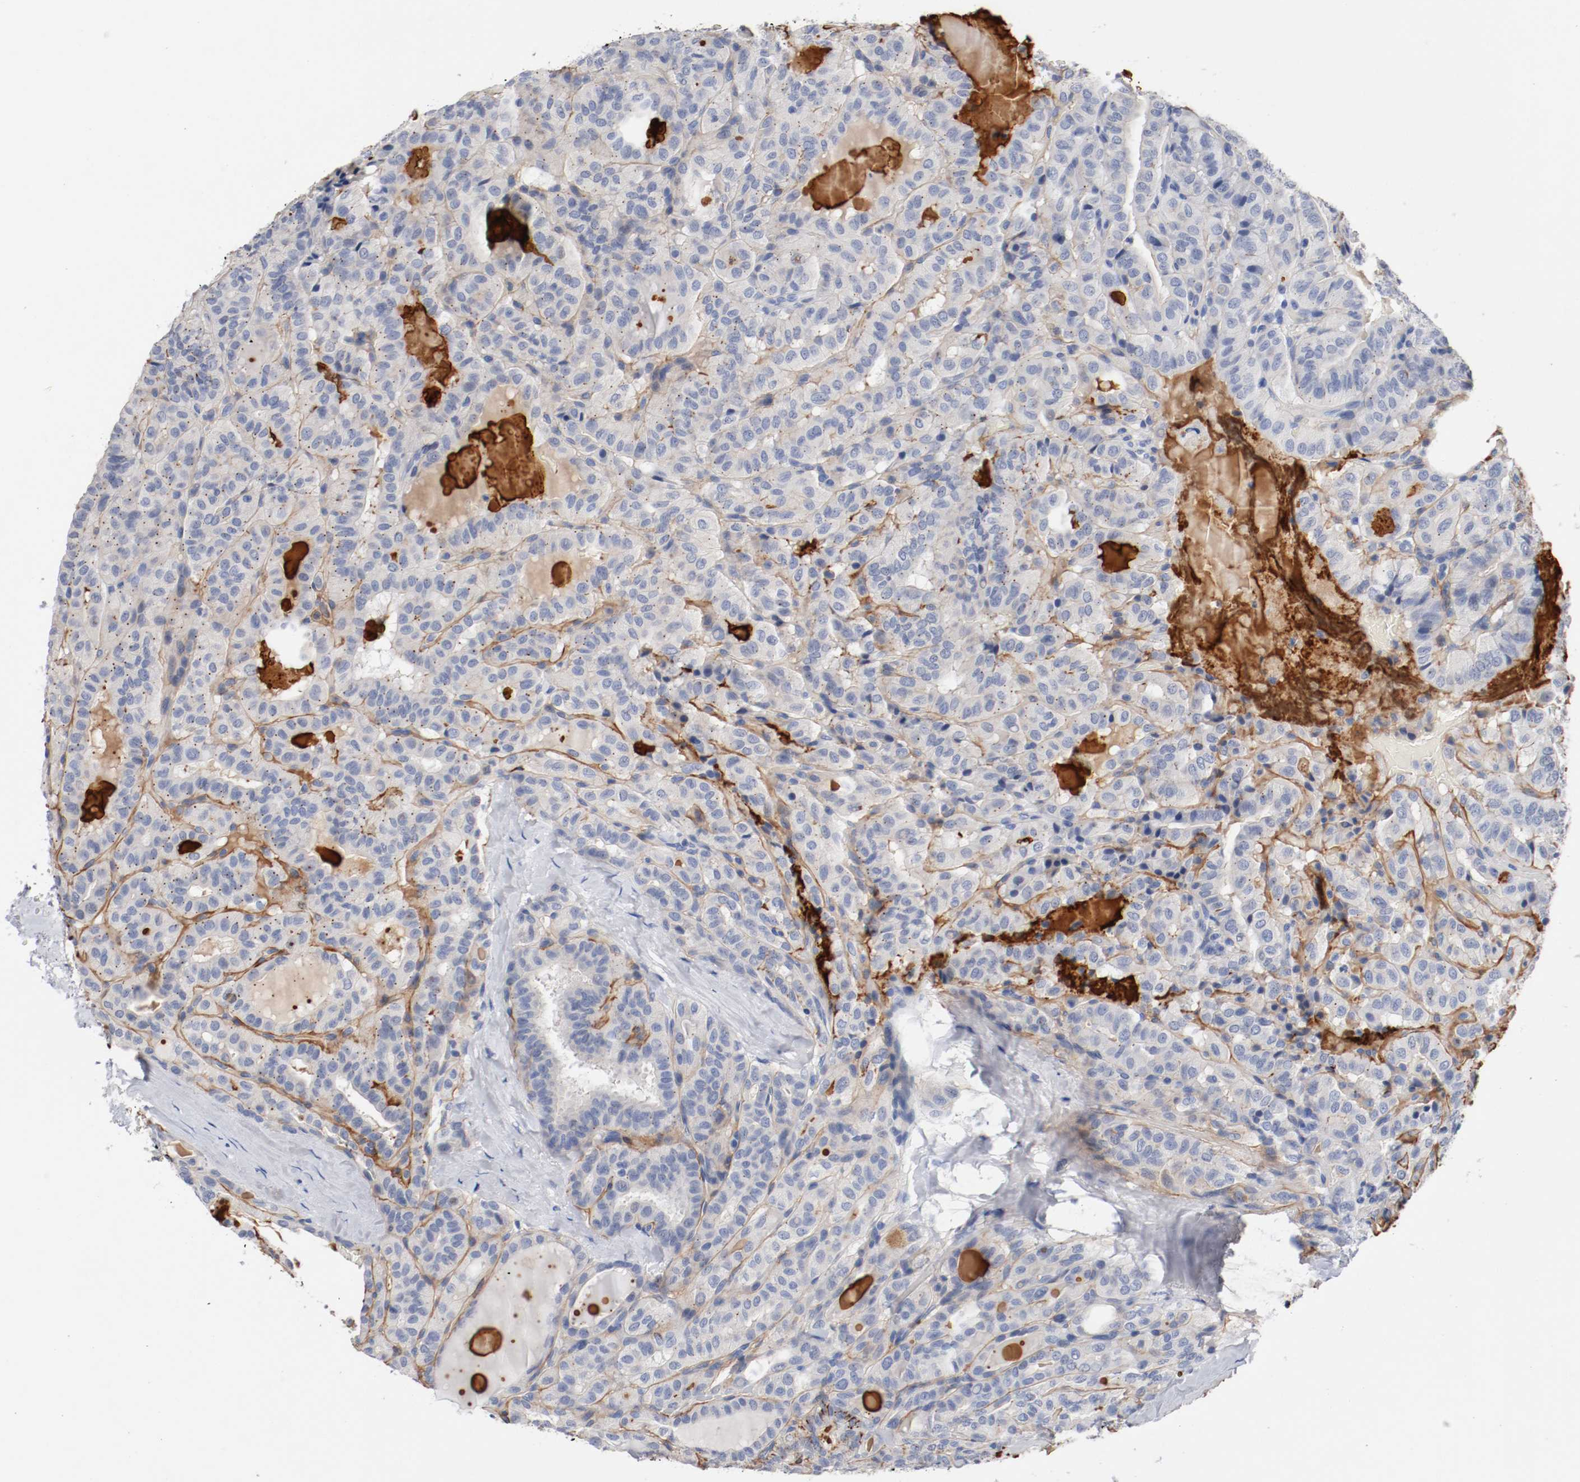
{"staining": {"intensity": "weak", "quantity": "<25%", "location": "cytoplasmic/membranous"}, "tissue": "thyroid cancer", "cell_type": "Tumor cells", "image_type": "cancer", "snomed": [{"axis": "morphology", "description": "Papillary adenocarcinoma, NOS"}, {"axis": "topography", "description": "Thyroid gland"}], "caption": "Tumor cells show no significant positivity in papillary adenocarcinoma (thyroid). The staining was performed using DAB (3,3'-diaminobenzidine) to visualize the protein expression in brown, while the nuclei were stained in blue with hematoxylin (Magnification: 20x).", "gene": "TNC", "patient": {"sex": "male", "age": 77}}